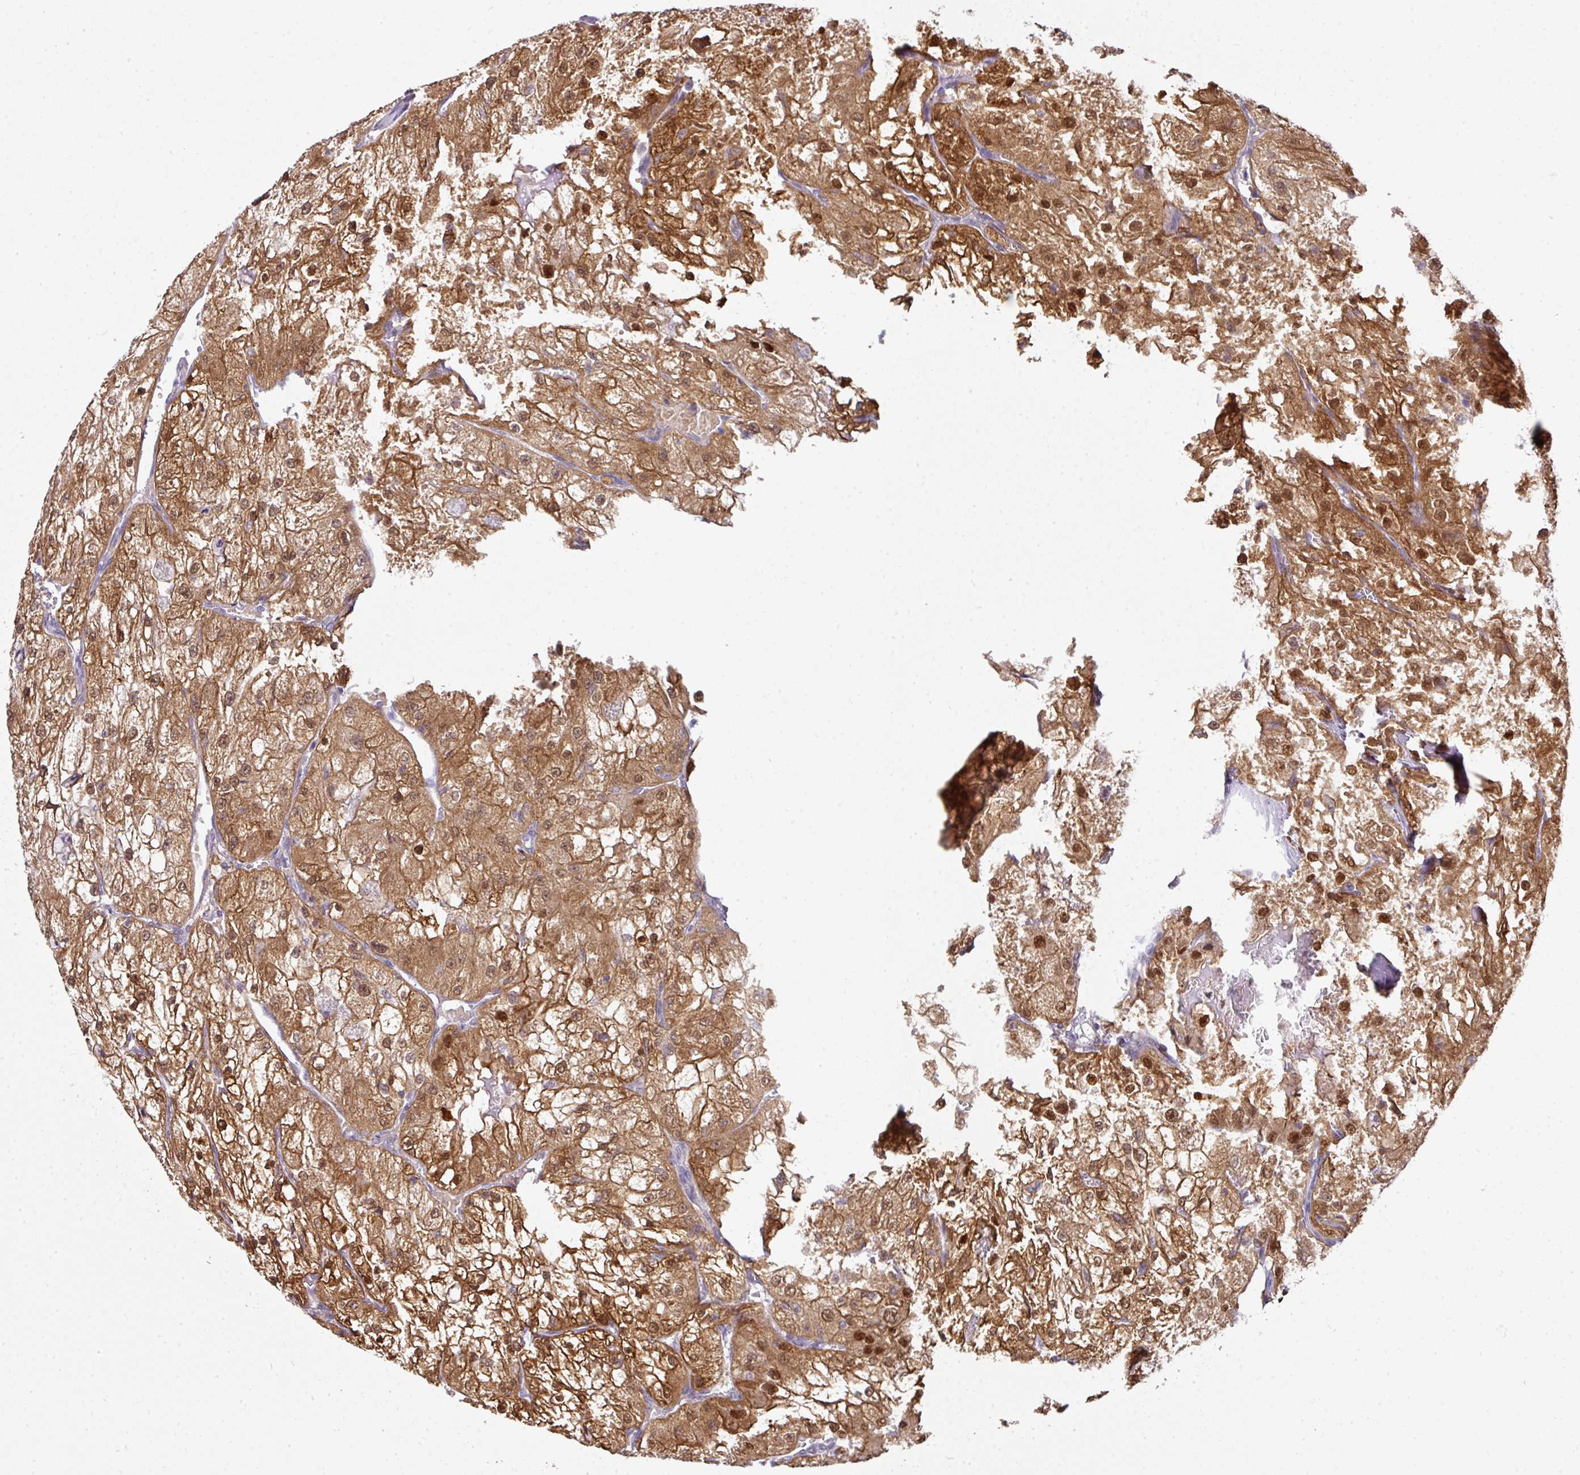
{"staining": {"intensity": "moderate", "quantity": ">75%", "location": "cytoplasmic/membranous,nuclear"}, "tissue": "renal cancer", "cell_type": "Tumor cells", "image_type": "cancer", "snomed": [{"axis": "morphology", "description": "Adenocarcinoma, NOS"}, {"axis": "topography", "description": "Kidney"}], "caption": "Tumor cells reveal moderate cytoplasmic/membranous and nuclear expression in about >75% of cells in renal cancer.", "gene": "ANKRD18A", "patient": {"sex": "female", "age": 74}}